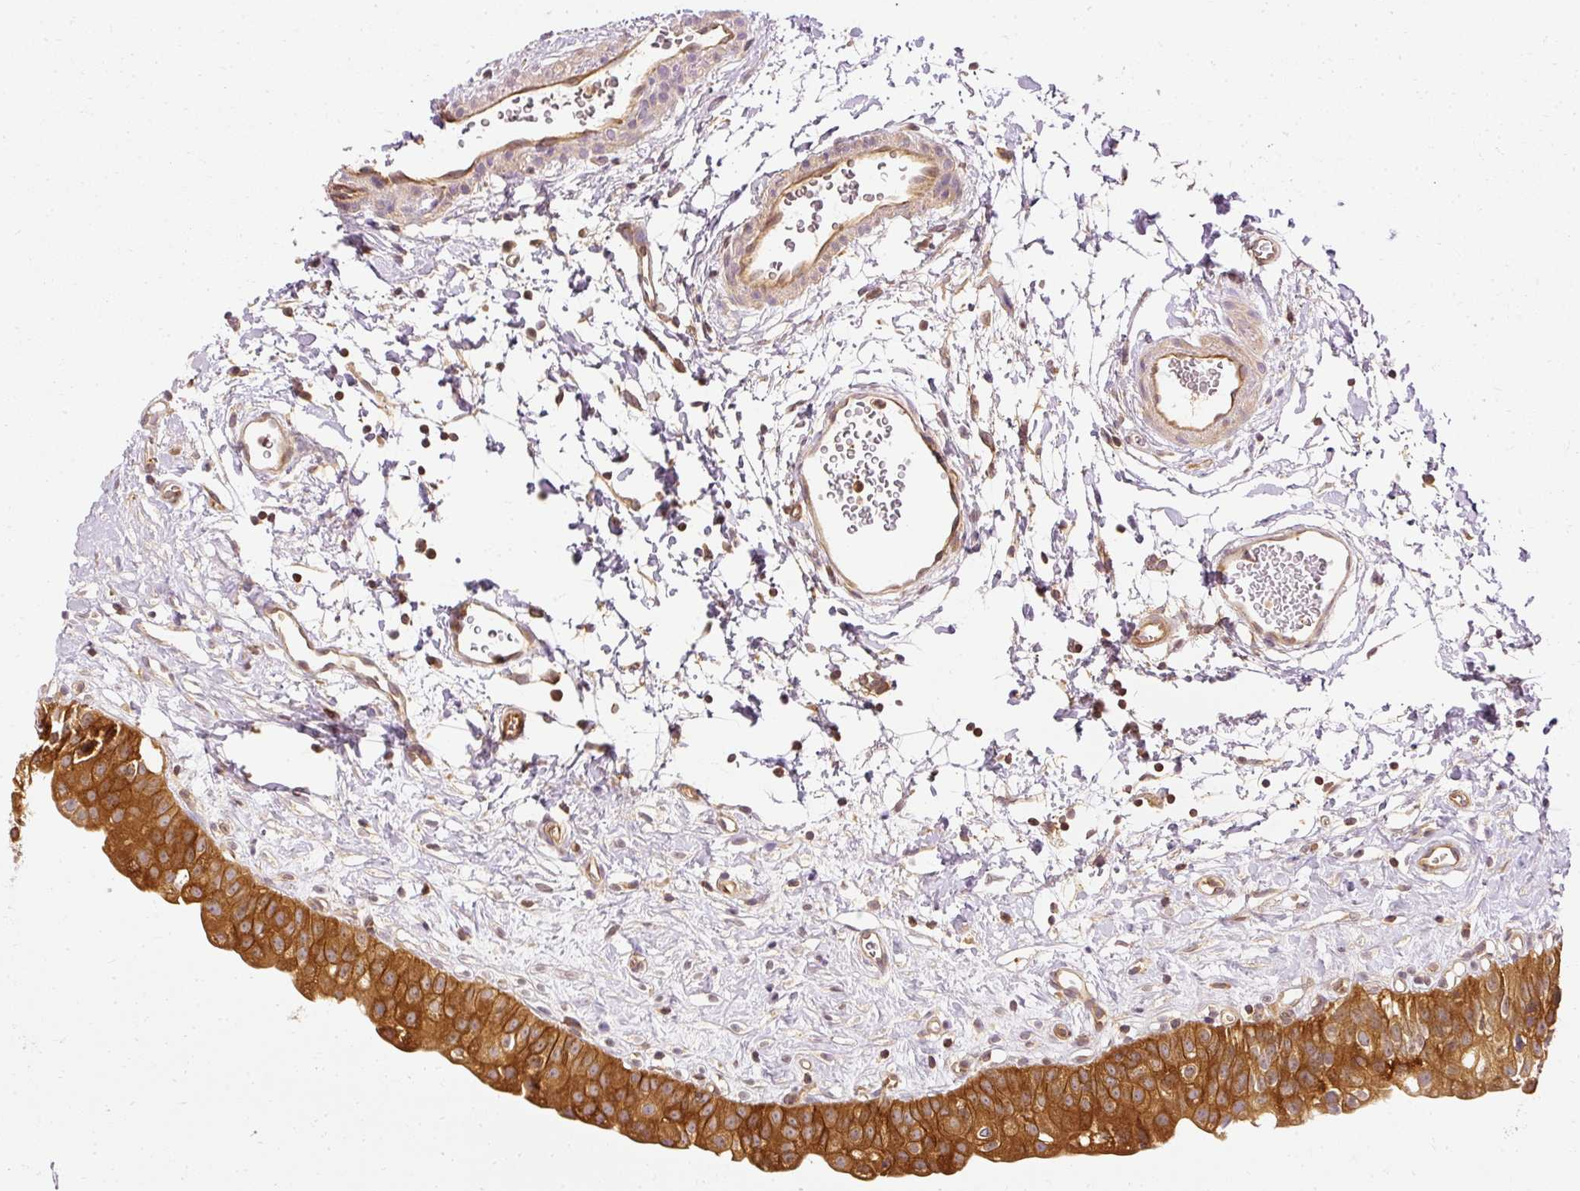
{"staining": {"intensity": "strong", "quantity": ">75%", "location": "cytoplasmic/membranous"}, "tissue": "urinary bladder", "cell_type": "Urothelial cells", "image_type": "normal", "snomed": [{"axis": "morphology", "description": "Normal tissue, NOS"}, {"axis": "topography", "description": "Urinary bladder"}], "caption": "IHC image of benign human urinary bladder stained for a protein (brown), which demonstrates high levels of strong cytoplasmic/membranous staining in about >75% of urothelial cells.", "gene": "ARMH3", "patient": {"sex": "male", "age": 51}}